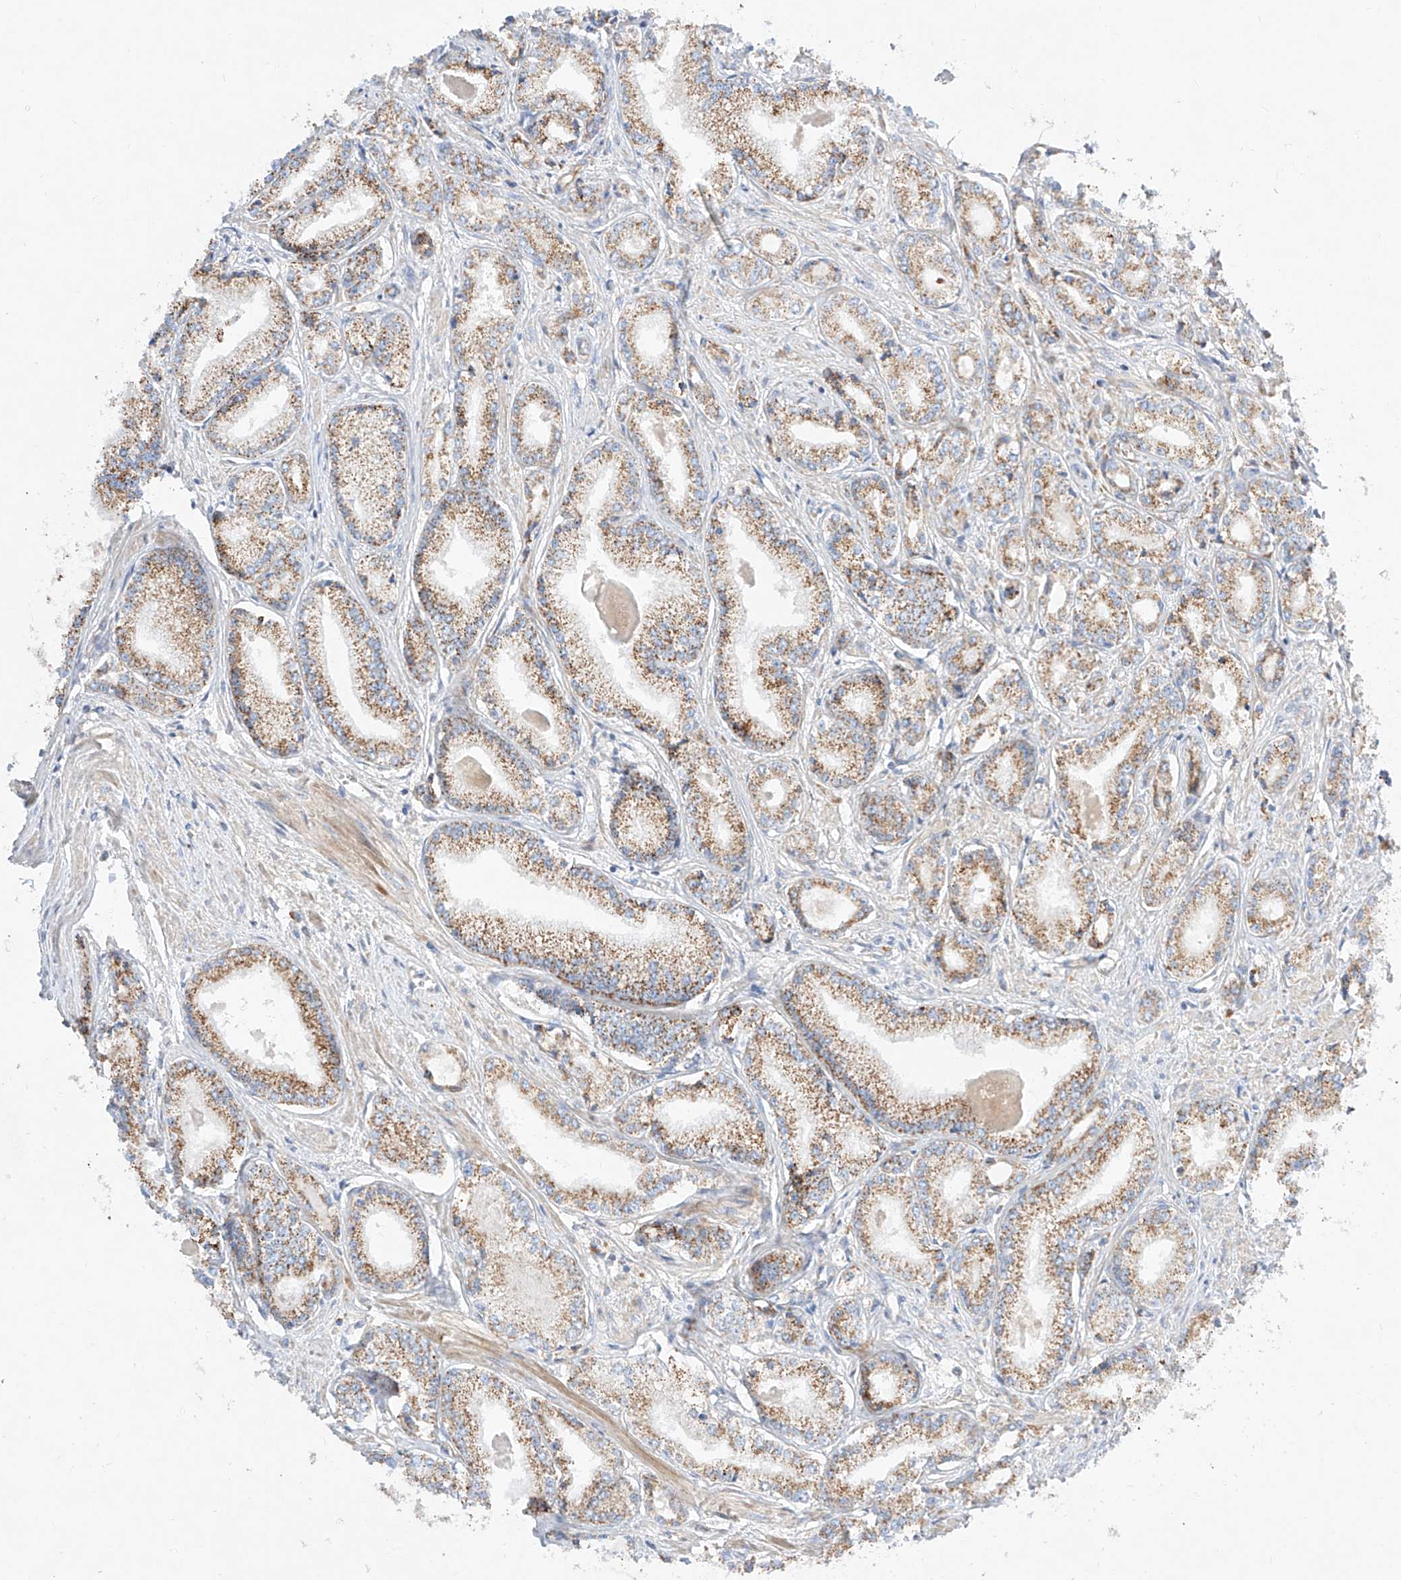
{"staining": {"intensity": "moderate", "quantity": ">75%", "location": "cytoplasmic/membranous"}, "tissue": "prostate cancer", "cell_type": "Tumor cells", "image_type": "cancer", "snomed": [{"axis": "morphology", "description": "Adenocarcinoma, Low grade"}, {"axis": "topography", "description": "Prostate"}], "caption": "Immunohistochemical staining of adenocarcinoma (low-grade) (prostate) displays moderate cytoplasmic/membranous protein expression in about >75% of tumor cells. The staining is performed using DAB brown chromogen to label protein expression. The nuclei are counter-stained blue using hematoxylin.", "gene": "CST9", "patient": {"sex": "male", "age": 60}}